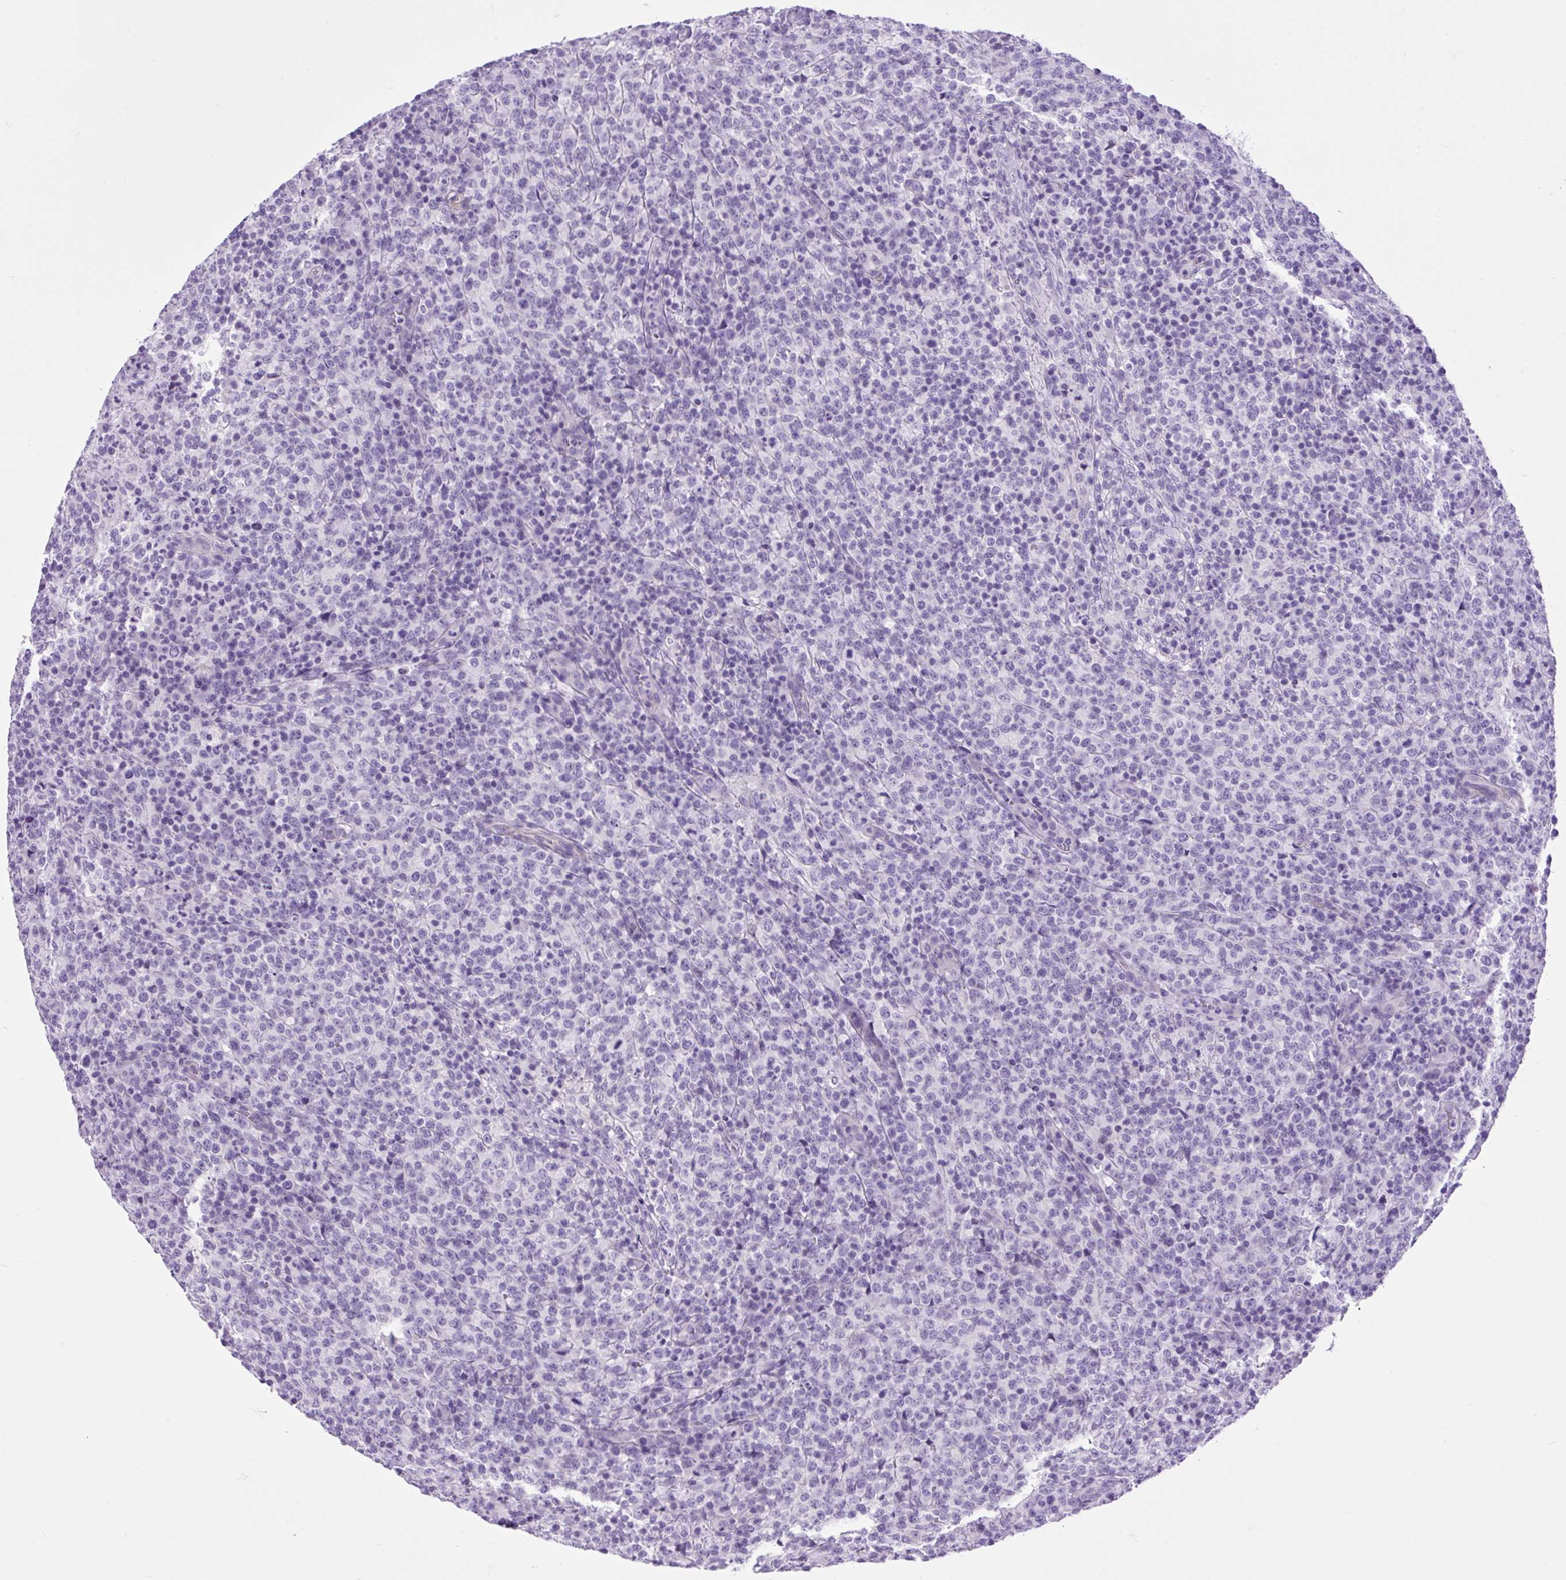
{"staining": {"intensity": "negative", "quantity": "none", "location": "none"}, "tissue": "lymphoma", "cell_type": "Tumor cells", "image_type": "cancer", "snomed": [{"axis": "morphology", "description": "Malignant lymphoma, non-Hodgkin's type, High grade"}, {"axis": "topography", "description": "Lymph node"}], "caption": "The micrograph displays no significant positivity in tumor cells of lymphoma.", "gene": "DPP6", "patient": {"sex": "male", "age": 54}}